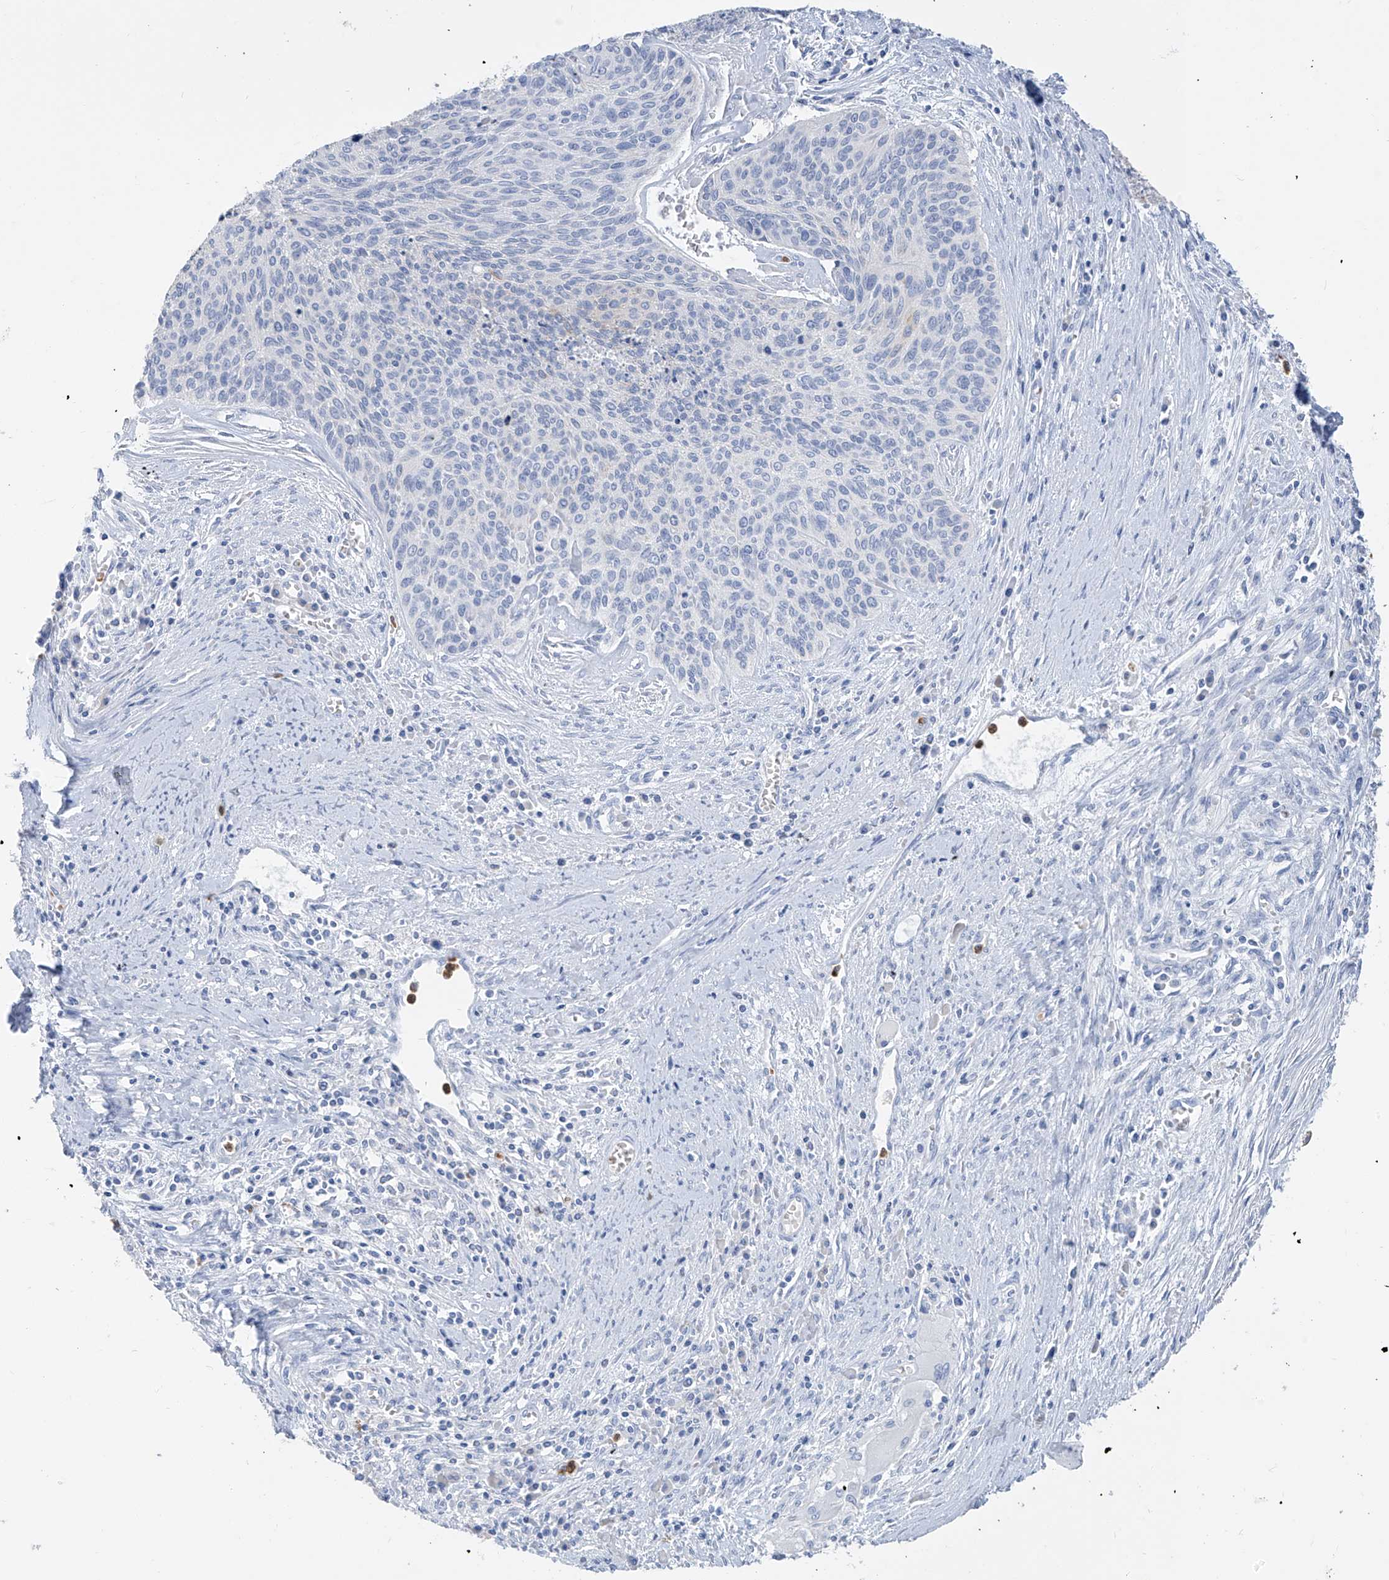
{"staining": {"intensity": "negative", "quantity": "none", "location": "none"}, "tissue": "cervical cancer", "cell_type": "Tumor cells", "image_type": "cancer", "snomed": [{"axis": "morphology", "description": "Squamous cell carcinoma, NOS"}, {"axis": "topography", "description": "Cervix"}], "caption": "Immunohistochemistry of human cervical cancer displays no positivity in tumor cells.", "gene": "PAFAH1B3", "patient": {"sex": "female", "age": 55}}